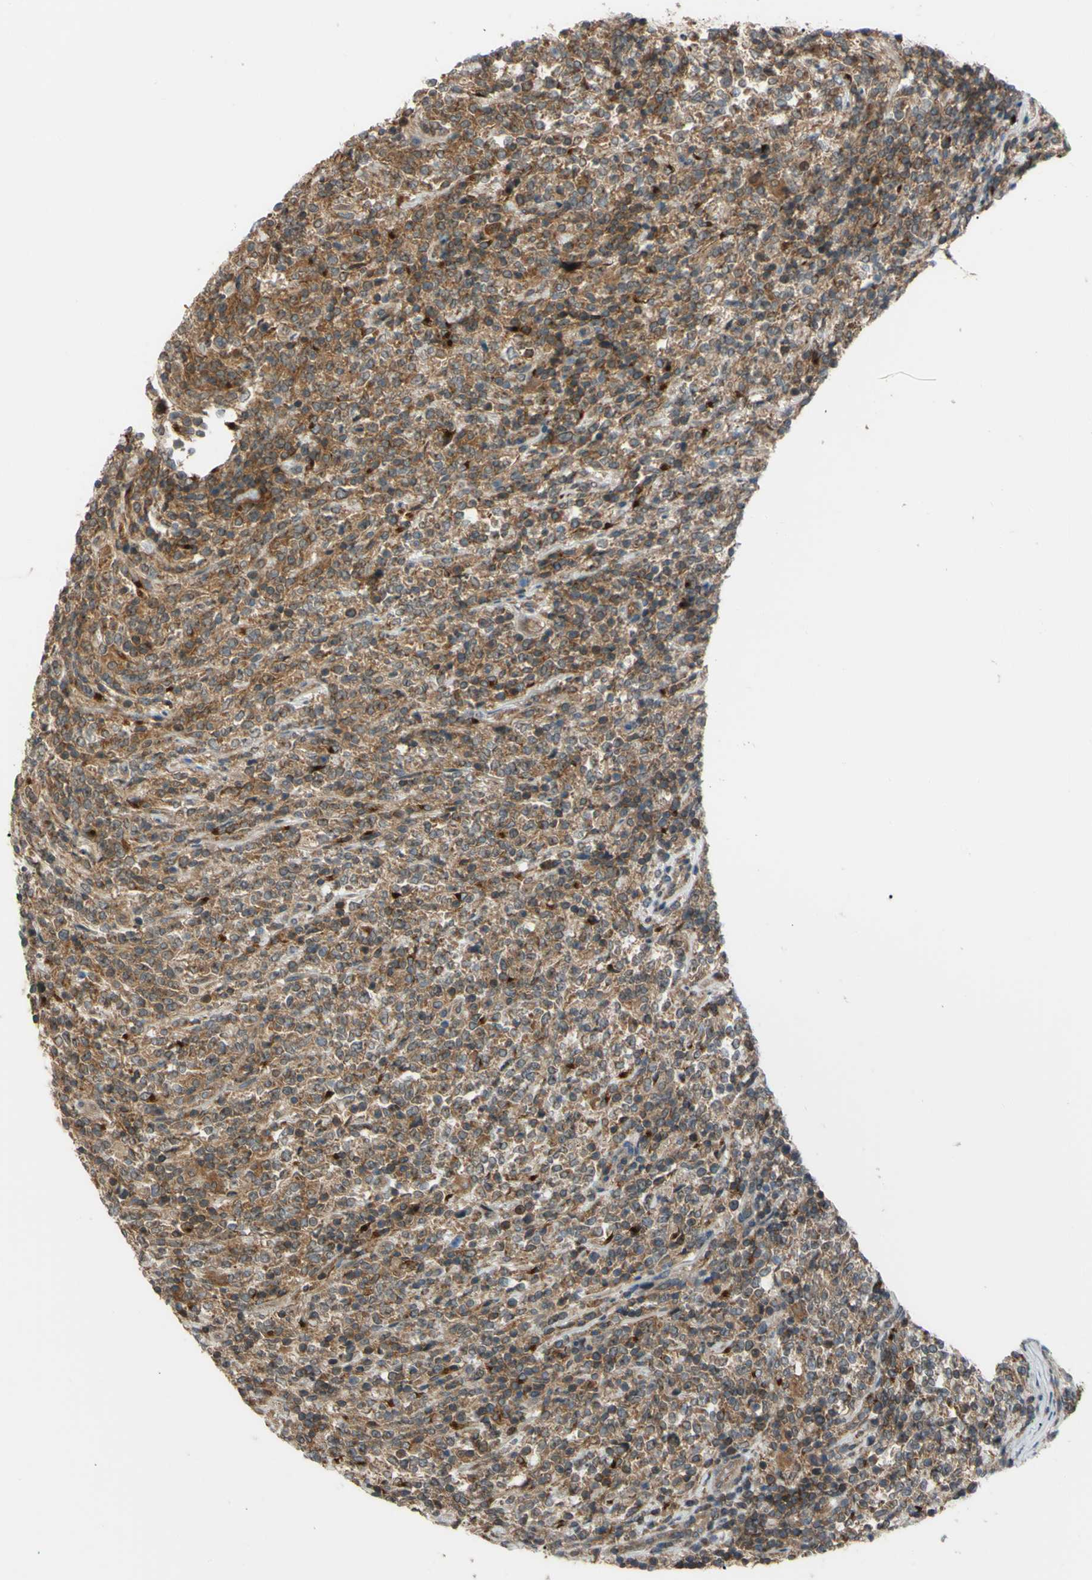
{"staining": {"intensity": "moderate", "quantity": "25%-75%", "location": "cytoplasmic/membranous"}, "tissue": "lymphoma", "cell_type": "Tumor cells", "image_type": "cancer", "snomed": [{"axis": "morphology", "description": "Malignant lymphoma, non-Hodgkin's type, High grade"}, {"axis": "topography", "description": "Soft tissue"}], "caption": "IHC photomicrograph of human malignant lymphoma, non-Hodgkin's type (high-grade) stained for a protein (brown), which reveals medium levels of moderate cytoplasmic/membranous positivity in approximately 25%-75% of tumor cells.", "gene": "FLII", "patient": {"sex": "male", "age": 18}}